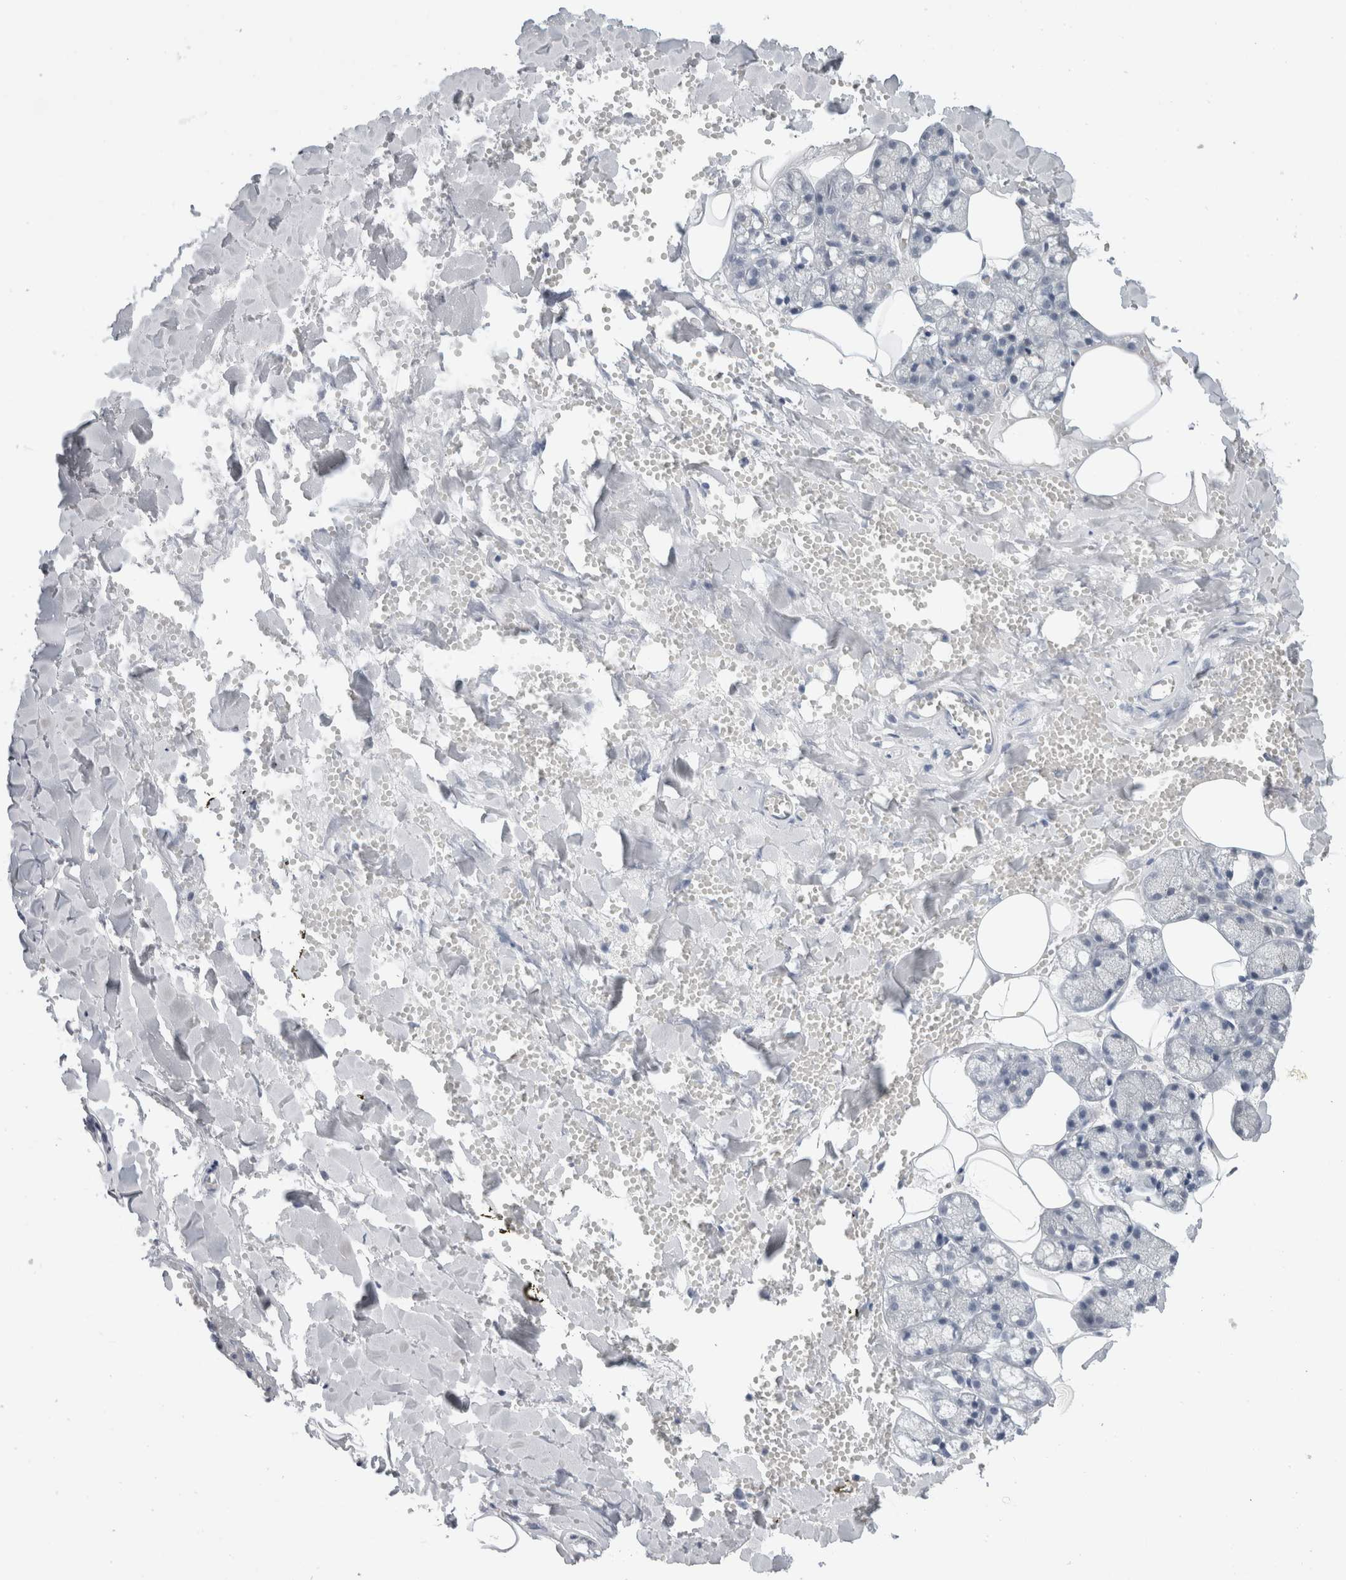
{"staining": {"intensity": "moderate", "quantity": "<25%", "location": "cytoplasmic/membranous,nuclear"}, "tissue": "salivary gland", "cell_type": "Glandular cells", "image_type": "normal", "snomed": [{"axis": "morphology", "description": "Normal tissue, NOS"}, {"axis": "topography", "description": "Salivary gland"}], "caption": "High-magnification brightfield microscopy of unremarkable salivary gland stained with DAB (brown) and counterstained with hematoxylin (blue). glandular cells exhibit moderate cytoplasmic/membranous,nuclear expression is seen in approximately<25% of cells.", "gene": "CASP6", "patient": {"sex": "male", "age": 62}}